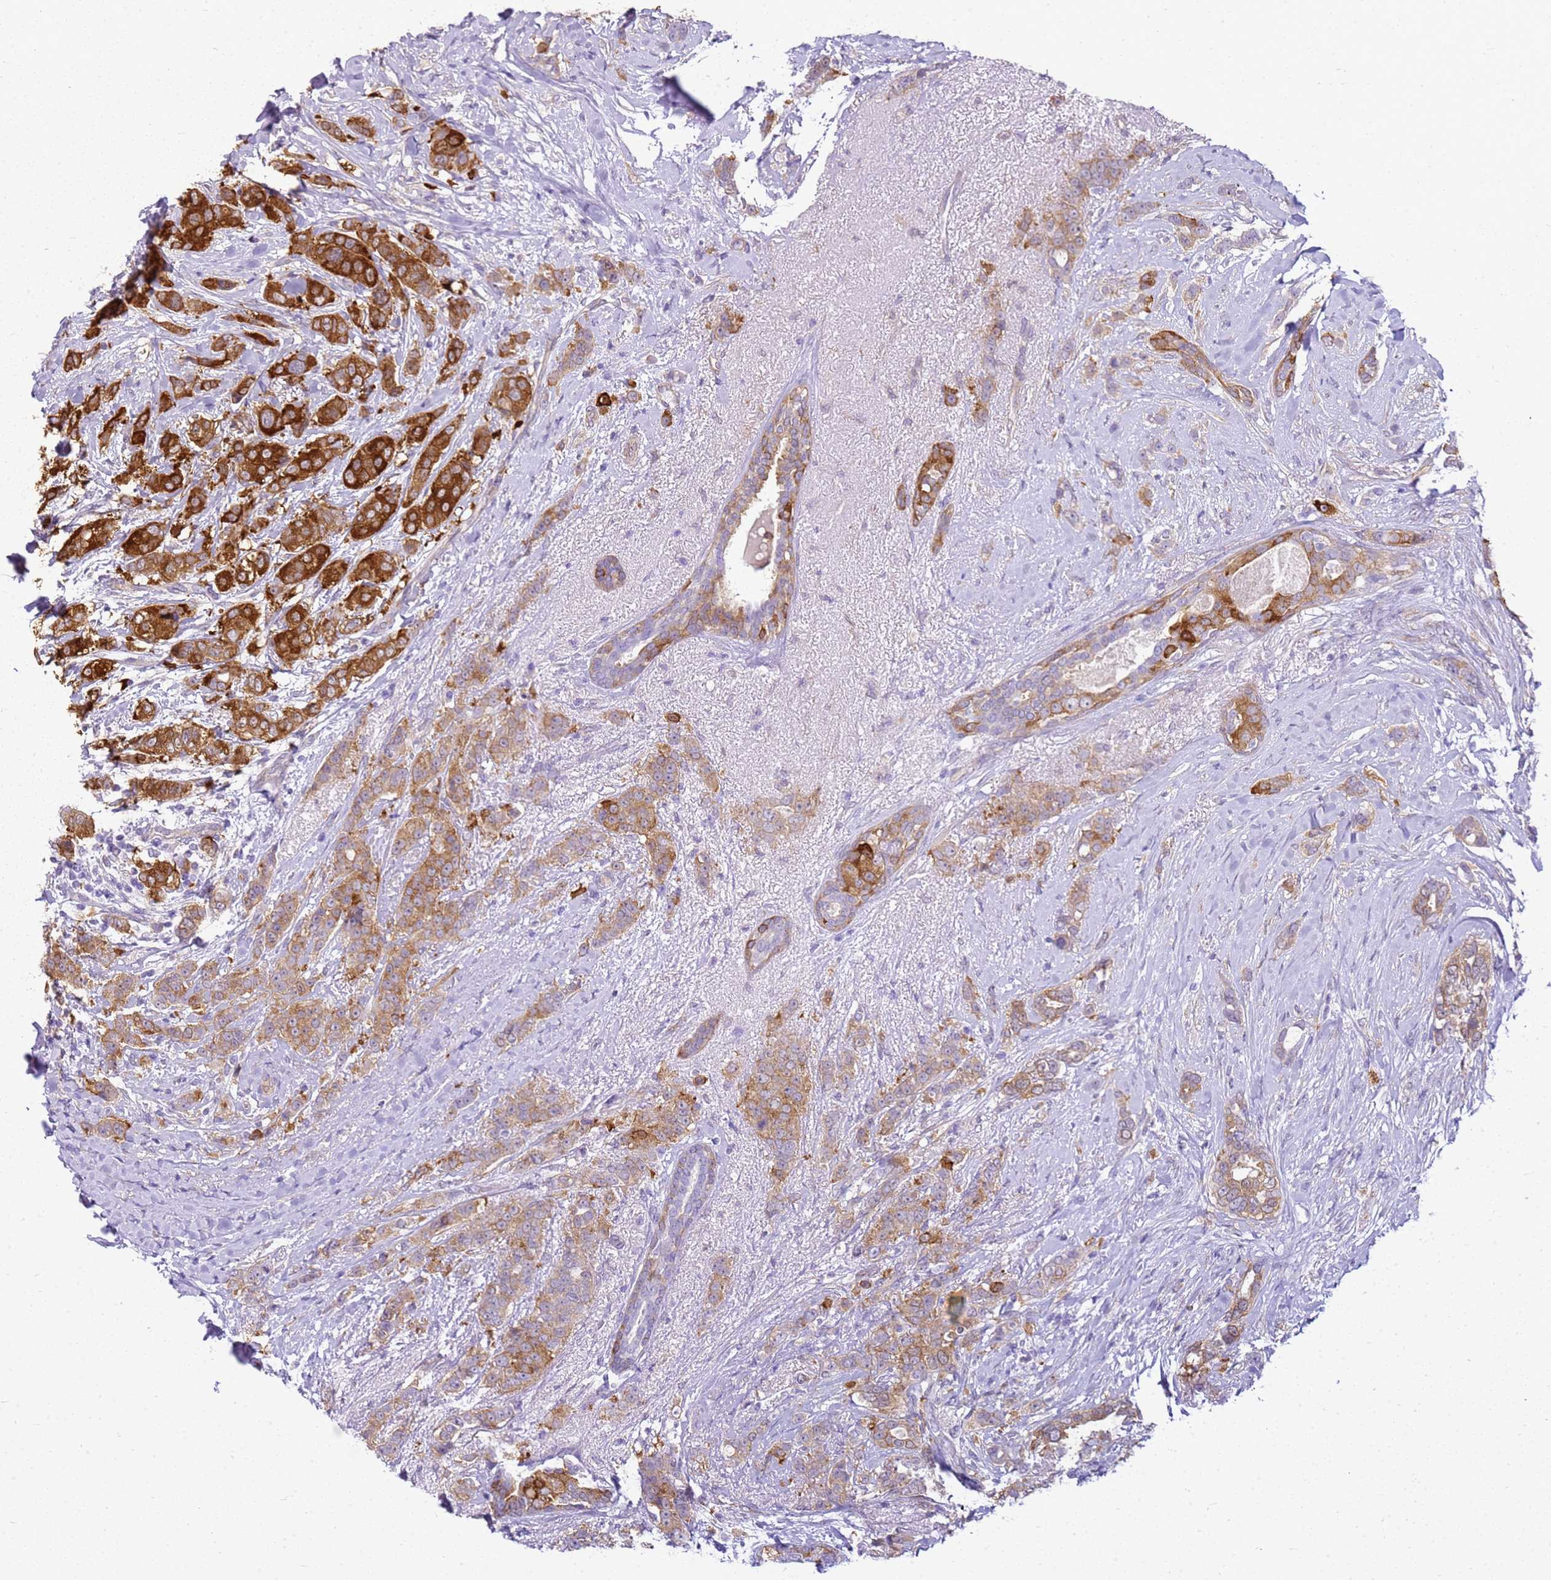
{"staining": {"intensity": "strong", "quantity": ">75%", "location": "cytoplasmic/membranous"}, "tissue": "breast cancer", "cell_type": "Tumor cells", "image_type": "cancer", "snomed": [{"axis": "morphology", "description": "Lobular carcinoma"}, {"axis": "topography", "description": "Breast"}], "caption": "A histopathology image of human breast cancer (lobular carcinoma) stained for a protein shows strong cytoplasmic/membranous brown staining in tumor cells. (Brightfield microscopy of DAB IHC at high magnification).", "gene": "HSPB1", "patient": {"sex": "female", "age": 51}}